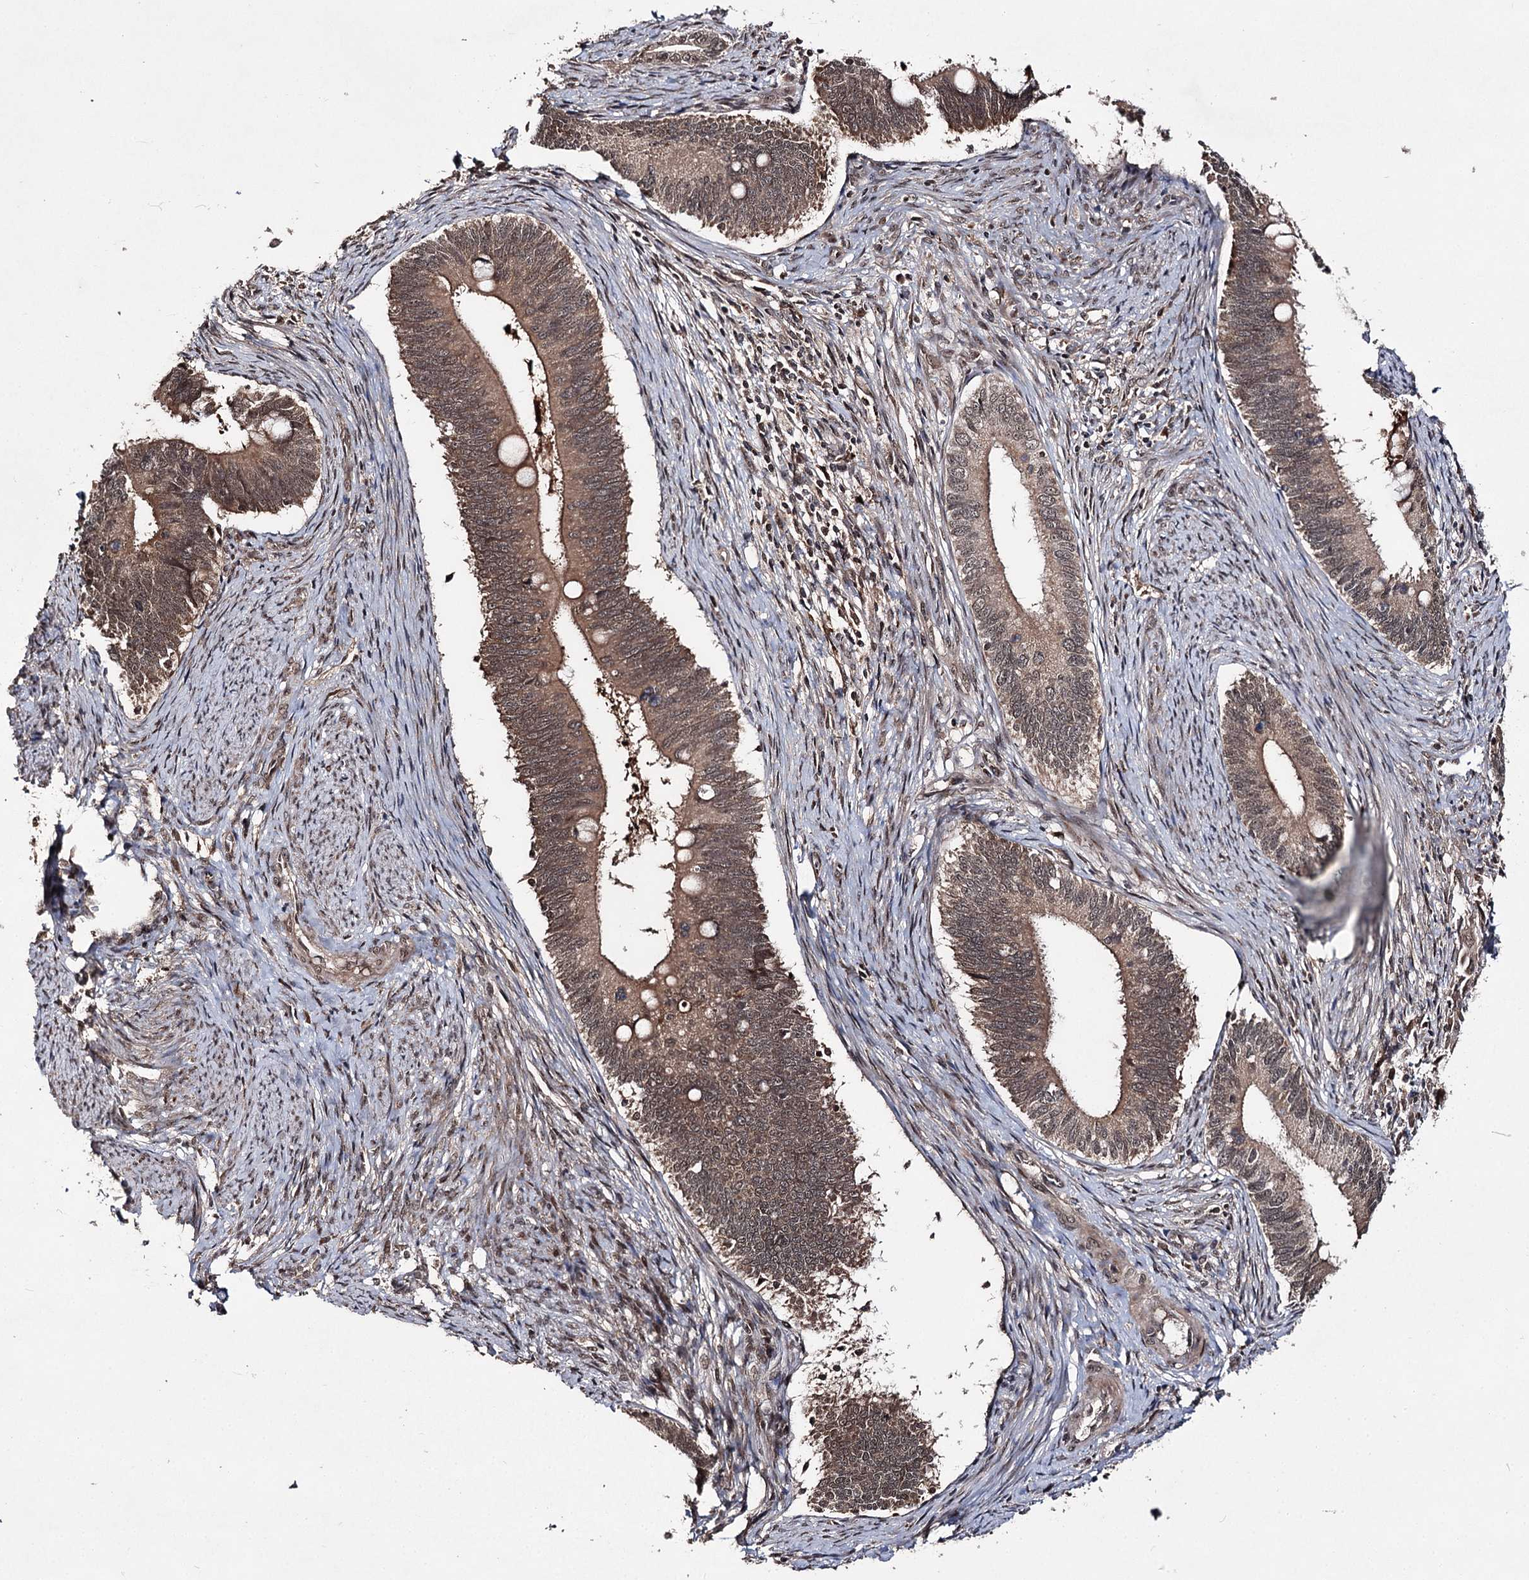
{"staining": {"intensity": "moderate", "quantity": ">75%", "location": "cytoplasmic/membranous,nuclear"}, "tissue": "cervical cancer", "cell_type": "Tumor cells", "image_type": "cancer", "snomed": [{"axis": "morphology", "description": "Adenocarcinoma, NOS"}, {"axis": "topography", "description": "Cervix"}], "caption": "A histopathology image of human cervical cancer (adenocarcinoma) stained for a protein shows moderate cytoplasmic/membranous and nuclear brown staining in tumor cells. (DAB IHC, brown staining for protein, blue staining for nuclei).", "gene": "FAM53B", "patient": {"sex": "female", "age": 42}}